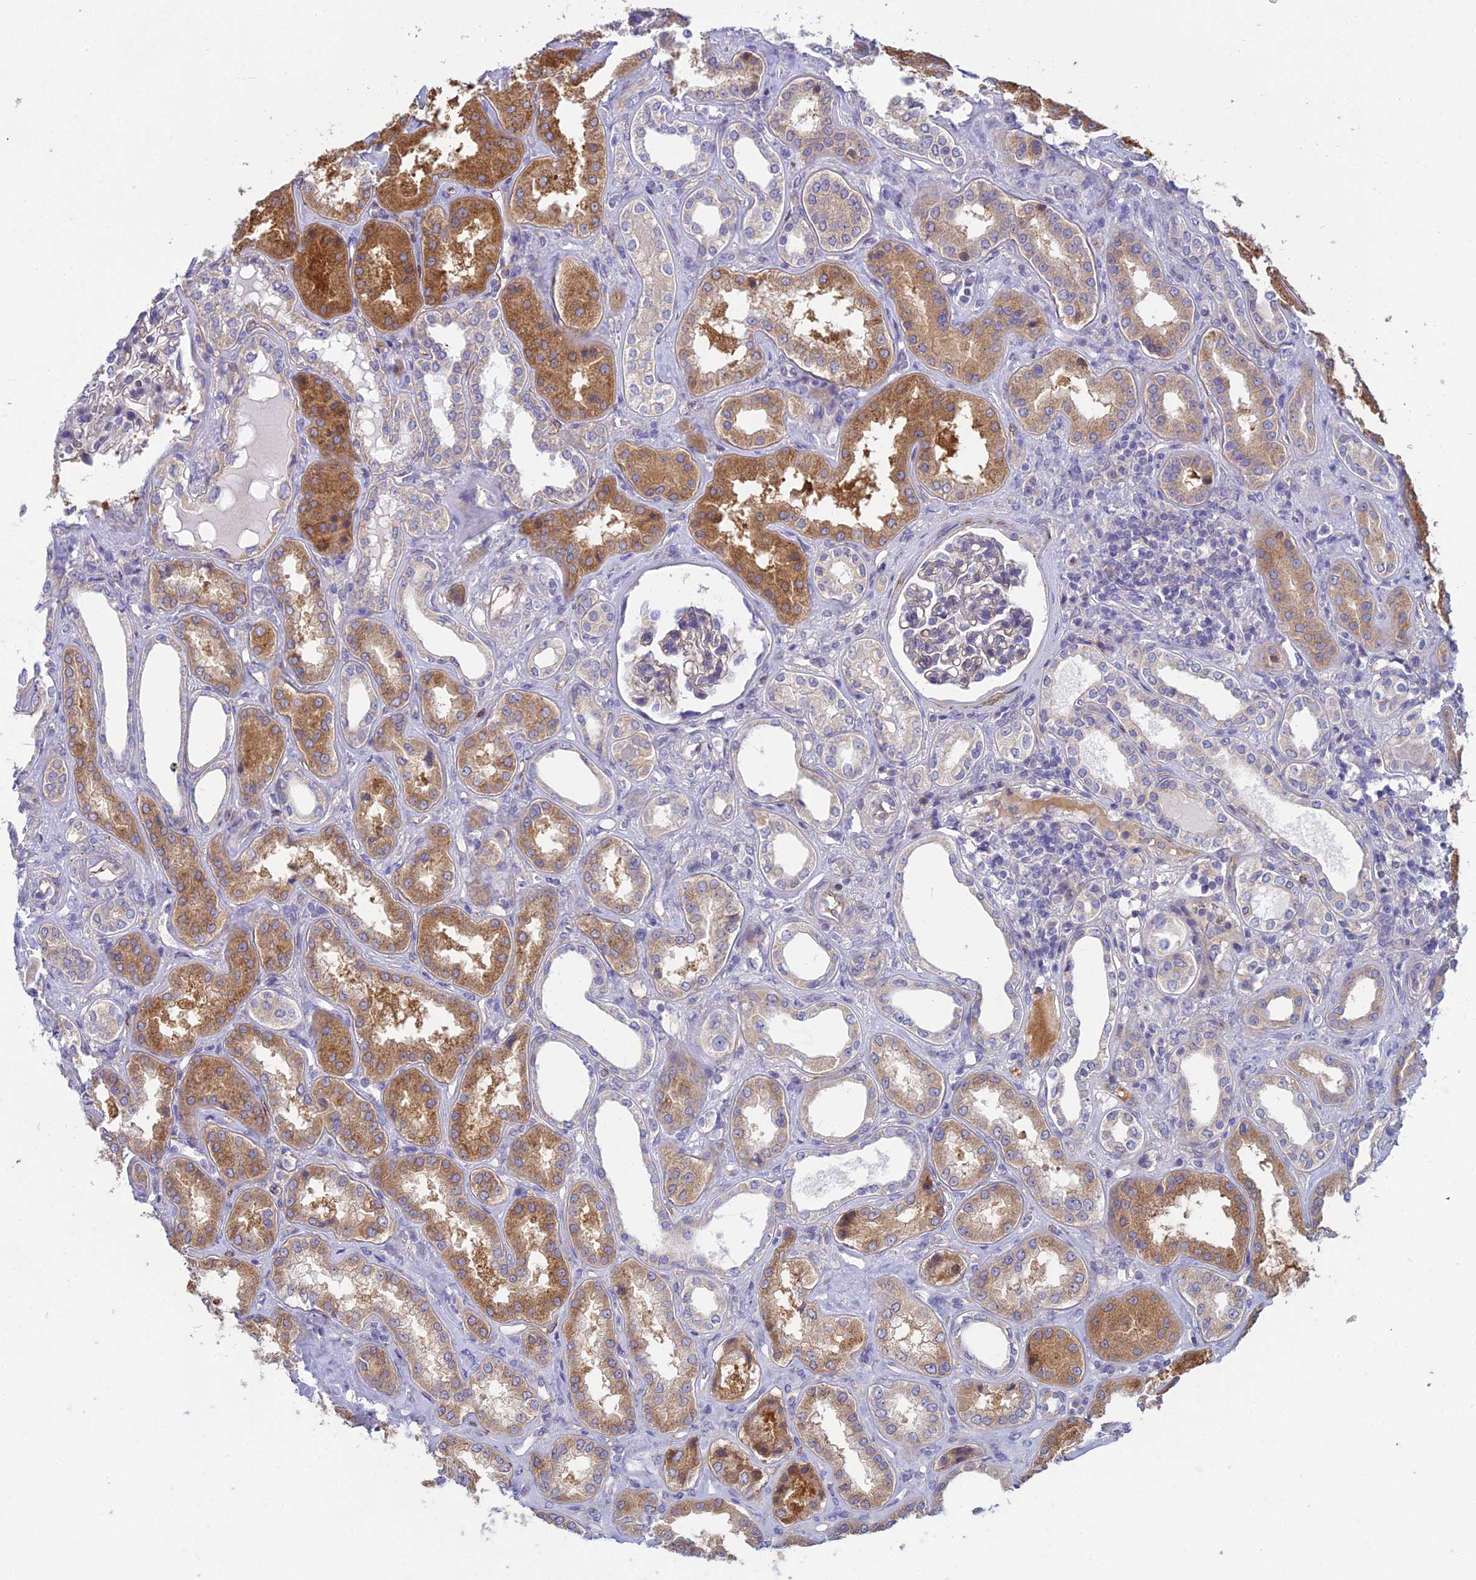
{"staining": {"intensity": "moderate", "quantity": "<25%", "location": "cytoplasmic/membranous"}, "tissue": "kidney", "cell_type": "Cells in glomeruli", "image_type": "normal", "snomed": [{"axis": "morphology", "description": "Normal tissue, NOS"}, {"axis": "topography", "description": "Kidney"}], "caption": "IHC (DAB (3,3'-diaminobenzidine)) staining of unremarkable kidney exhibits moderate cytoplasmic/membranous protein expression in about <25% of cells in glomeruli. (Brightfield microscopy of DAB IHC at high magnification).", "gene": "DUS2", "patient": {"sex": "female", "age": 56}}